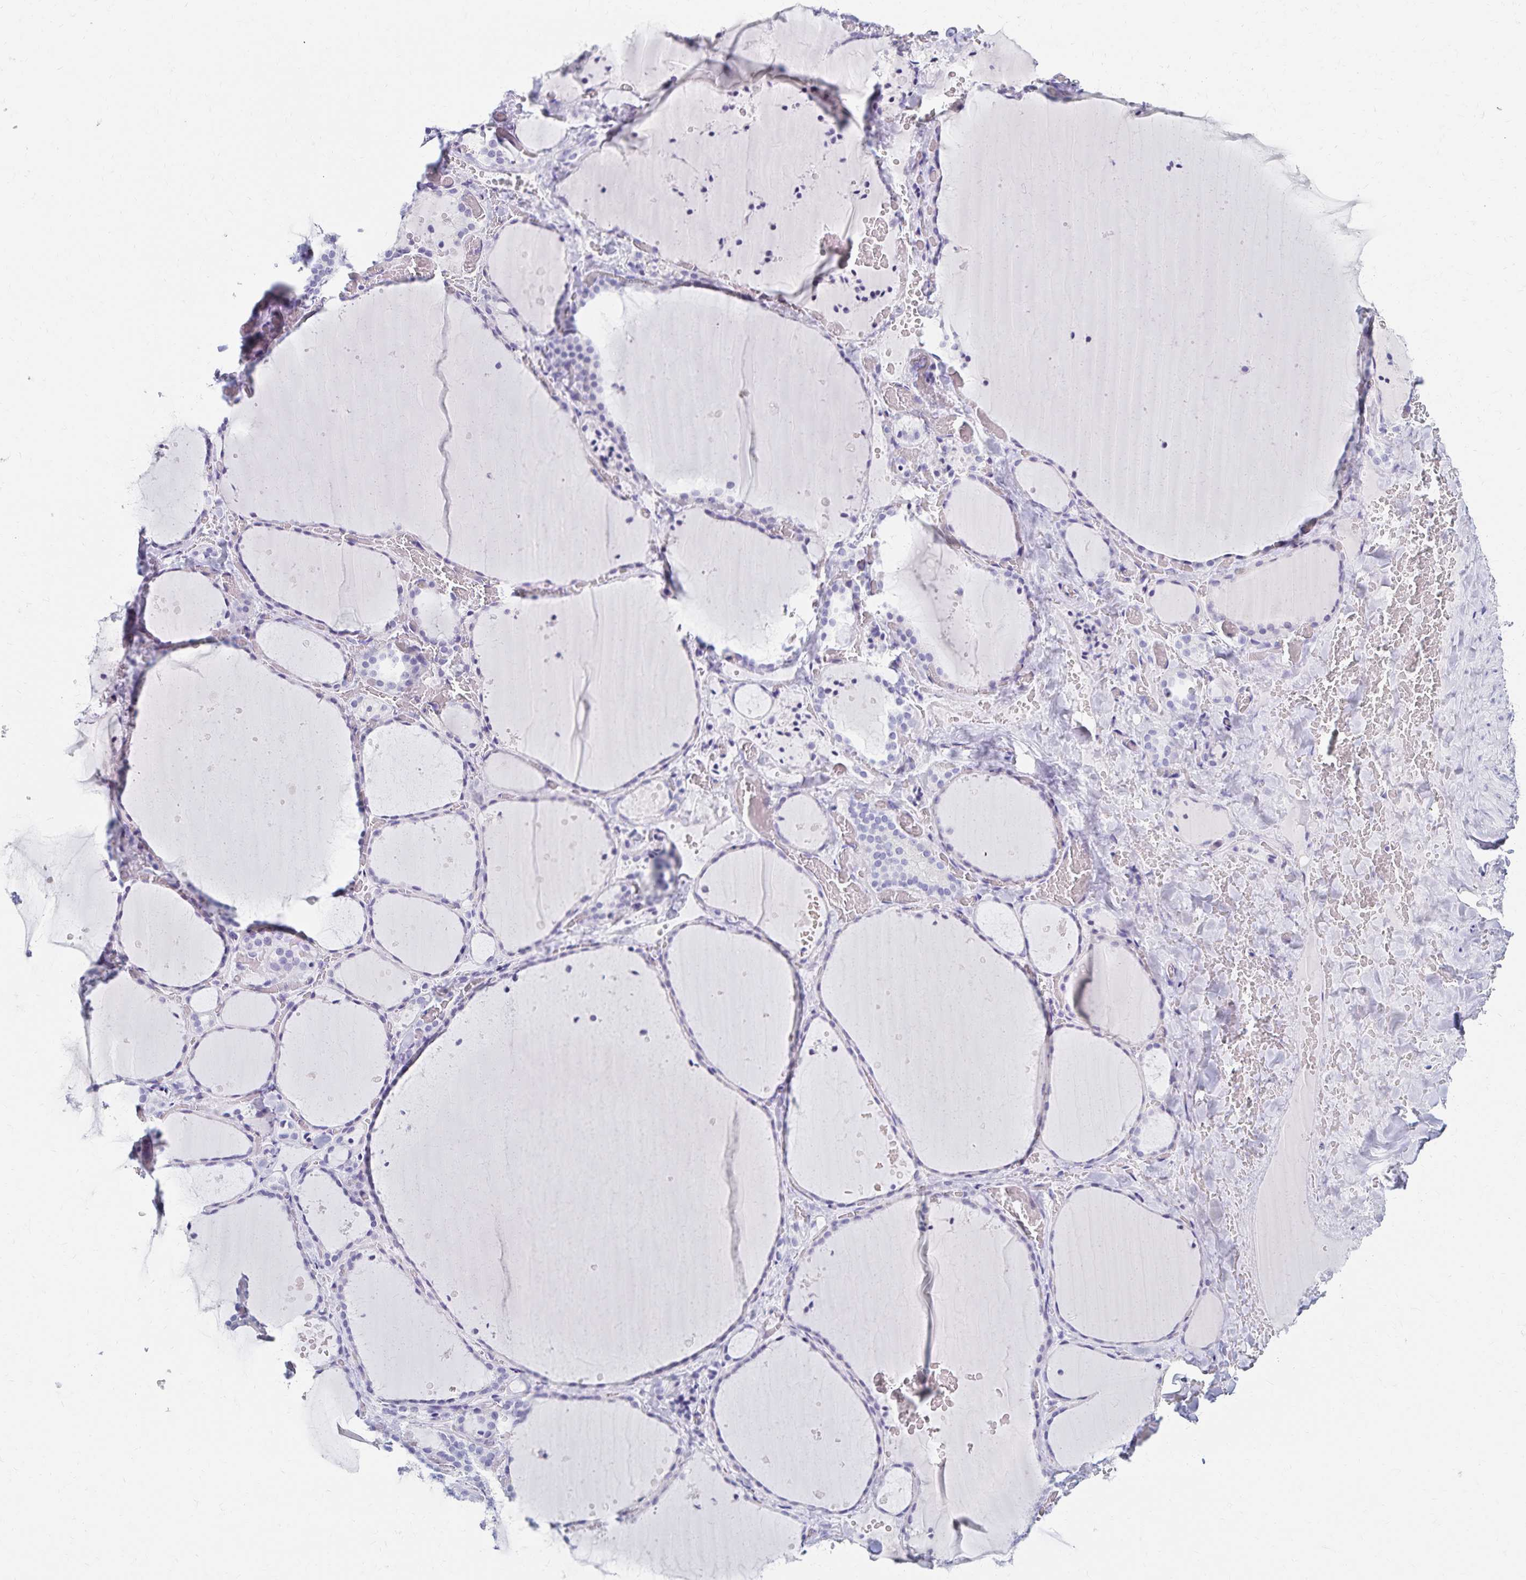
{"staining": {"intensity": "negative", "quantity": "none", "location": "none"}, "tissue": "thyroid gland", "cell_type": "Glandular cells", "image_type": "normal", "snomed": [{"axis": "morphology", "description": "Normal tissue, NOS"}, {"axis": "topography", "description": "Thyroid gland"}], "caption": "This is an immunohistochemistry (IHC) image of unremarkable human thyroid gland. There is no positivity in glandular cells.", "gene": "C2orf50", "patient": {"sex": "female", "age": 36}}